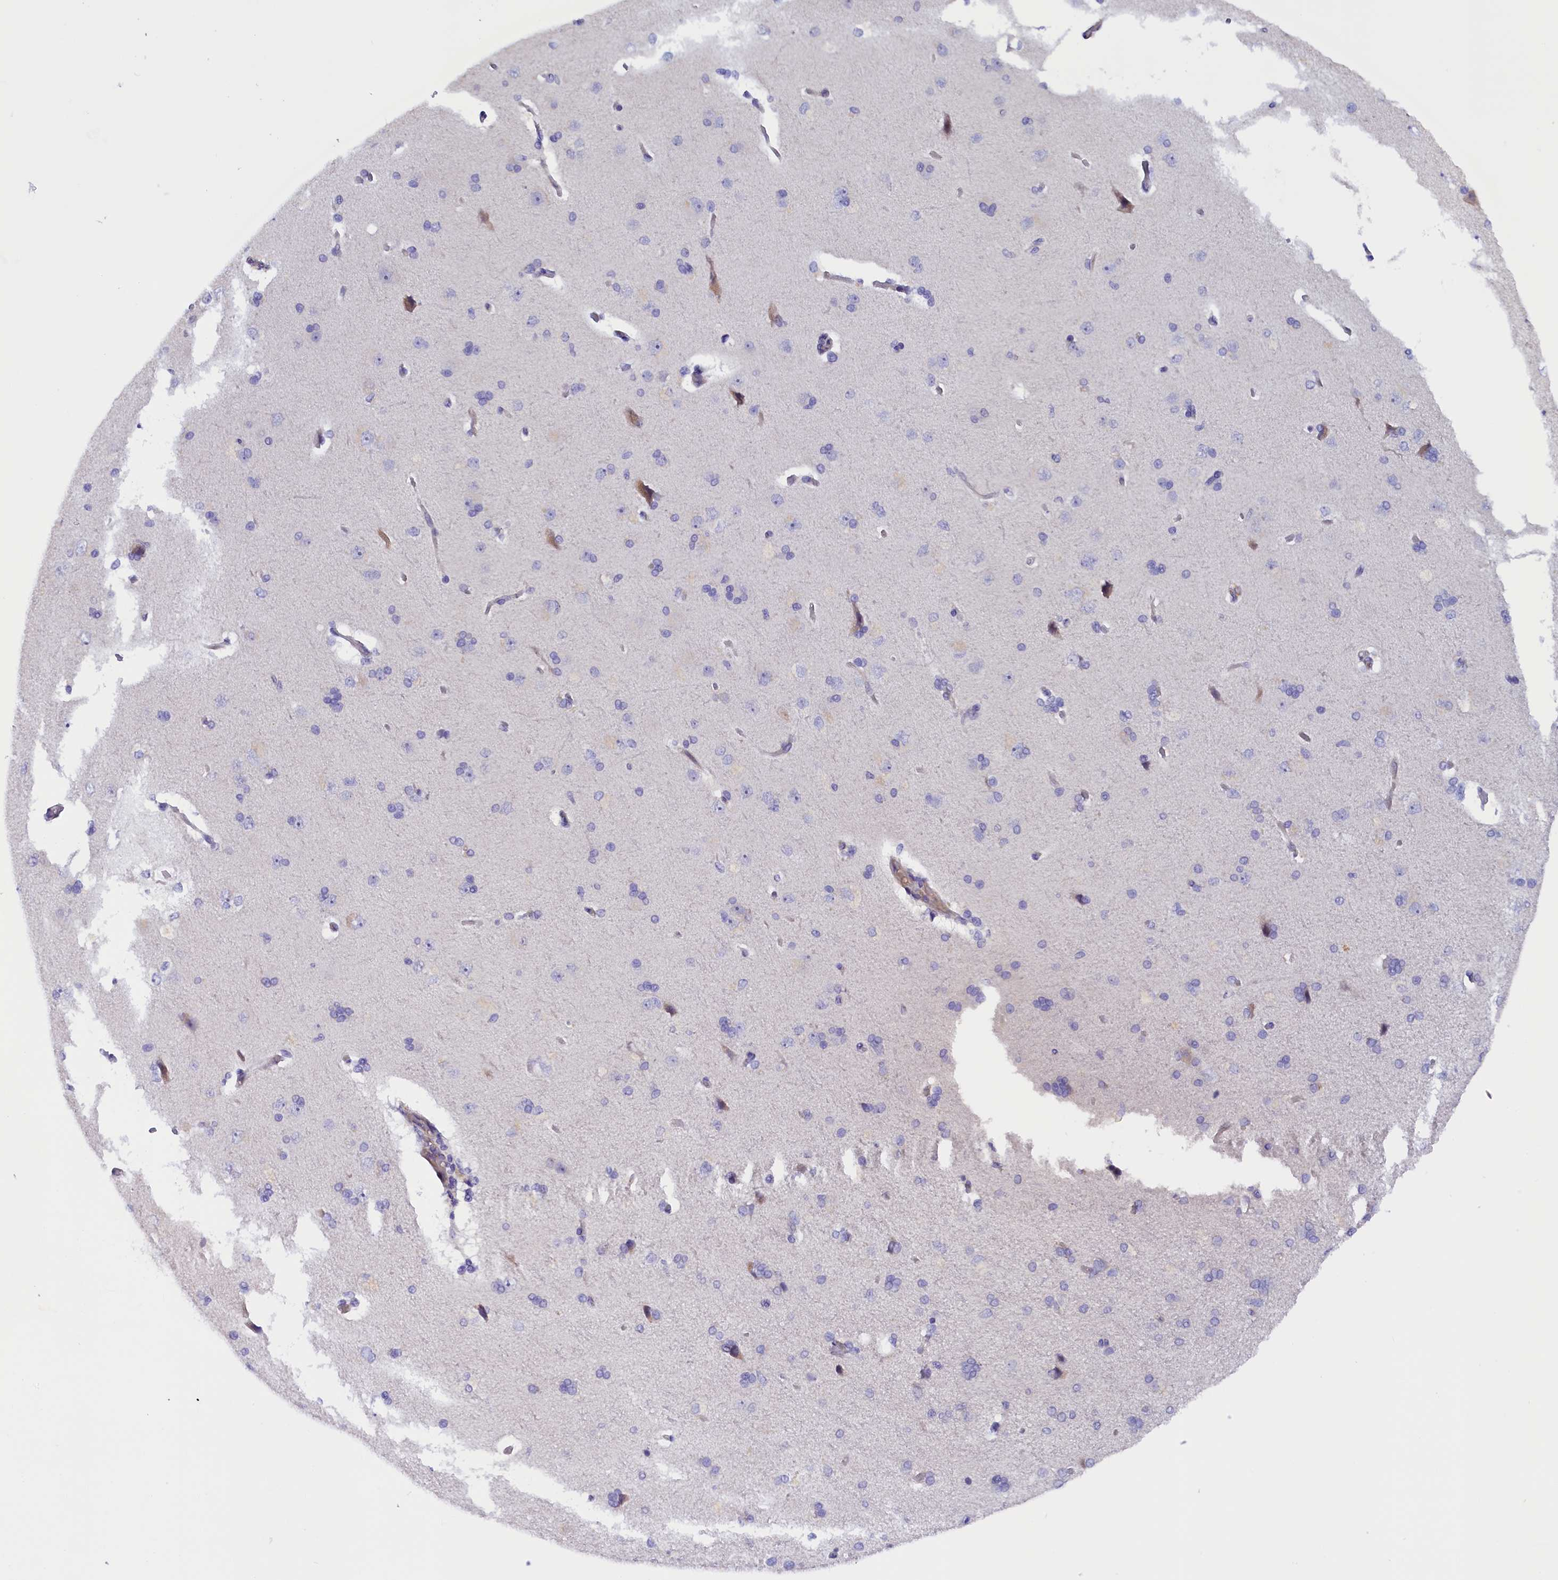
{"staining": {"intensity": "weak", "quantity": "25%-75%", "location": "cytoplasmic/membranous"}, "tissue": "cerebral cortex", "cell_type": "Endothelial cells", "image_type": "normal", "snomed": [{"axis": "morphology", "description": "Normal tissue, NOS"}, {"axis": "topography", "description": "Cerebral cortex"}], "caption": "Immunohistochemistry (IHC) image of unremarkable cerebral cortex stained for a protein (brown), which displays low levels of weak cytoplasmic/membranous staining in approximately 25%-75% of endothelial cells.", "gene": "CCDC32", "patient": {"sex": "male", "age": 62}}